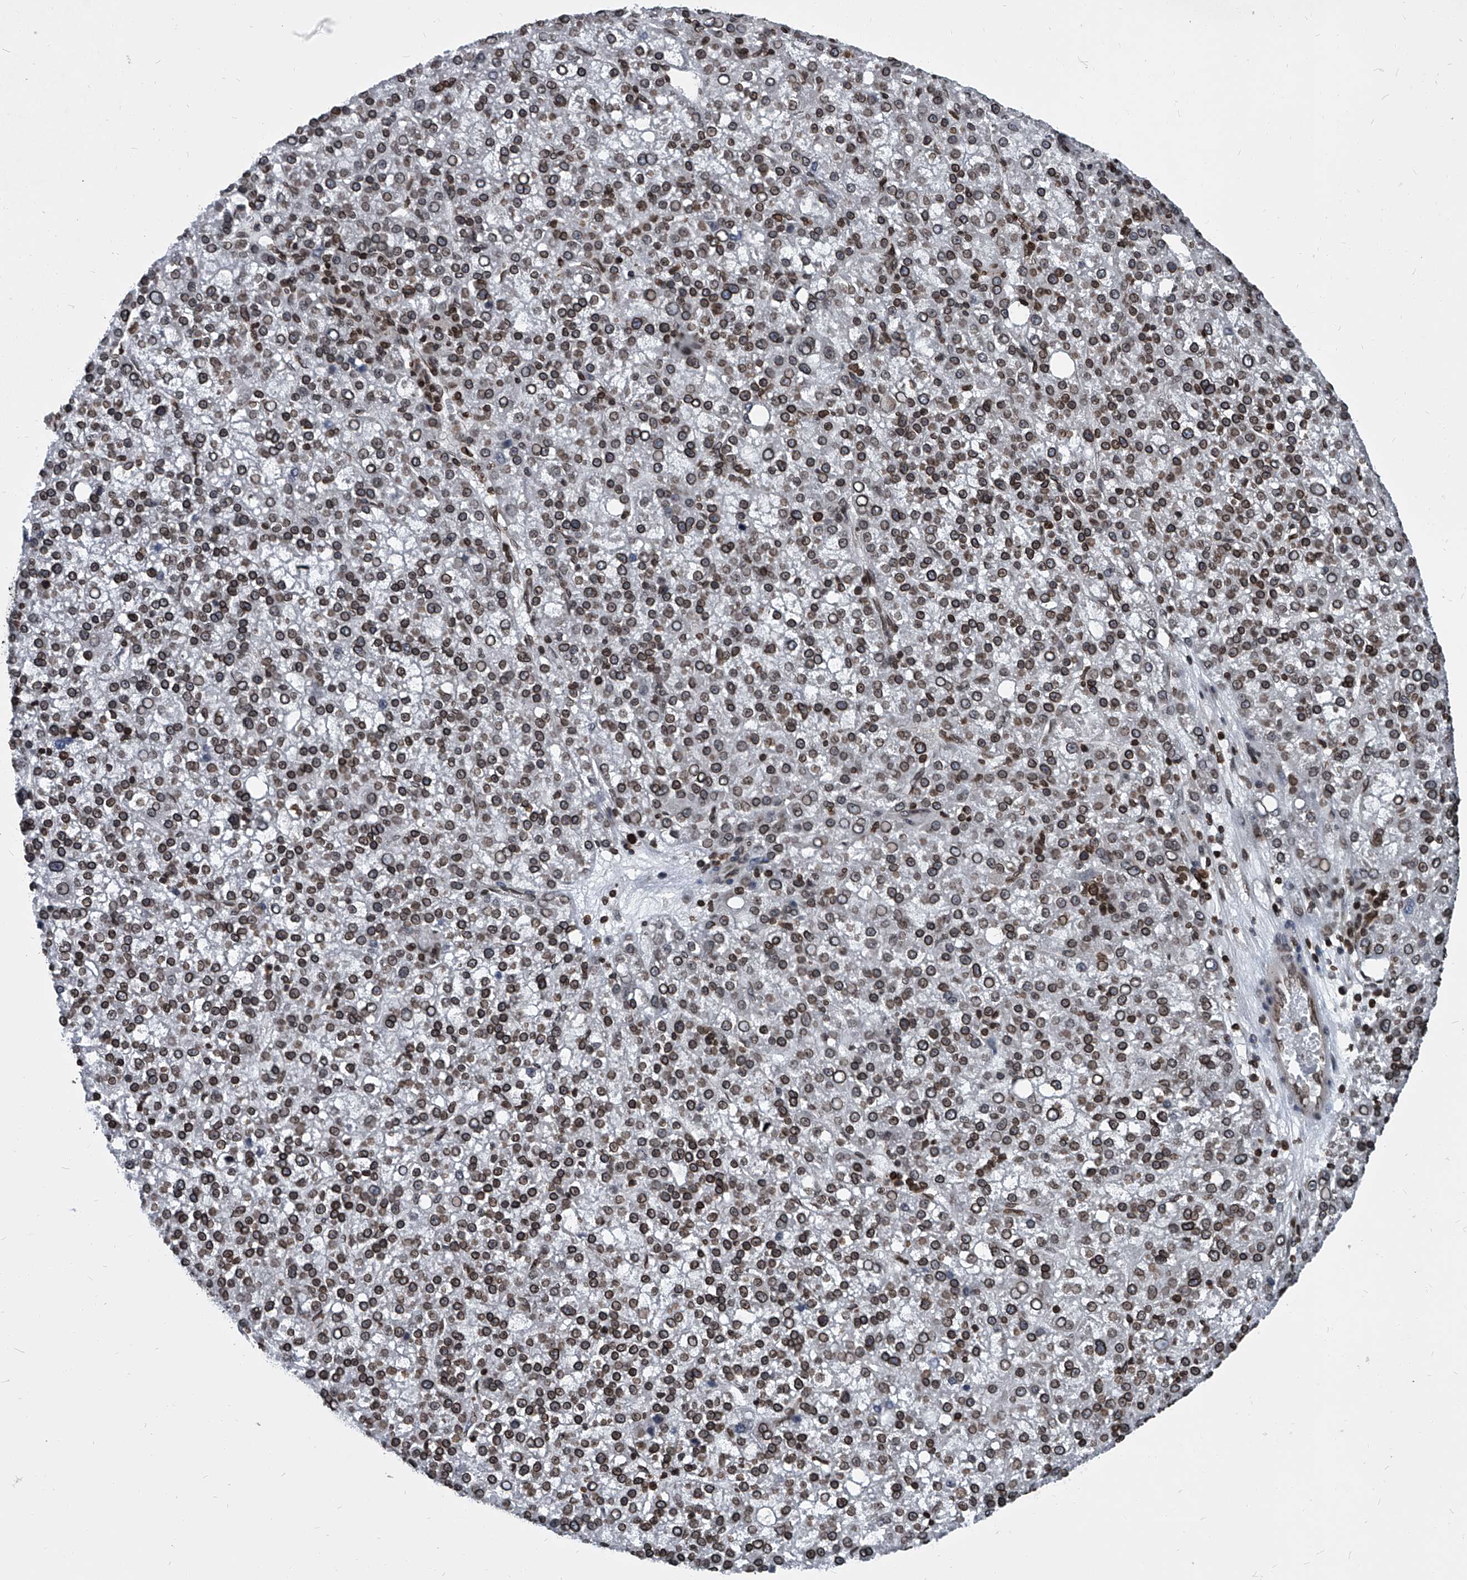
{"staining": {"intensity": "strong", "quantity": "25%-75%", "location": "cytoplasmic/membranous,nuclear"}, "tissue": "liver cancer", "cell_type": "Tumor cells", "image_type": "cancer", "snomed": [{"axis": "morphology", "description": "Carcinoma, Hepatocellular, NOS"}, {"axis": "topography", "description": "Liver"}], "caption": "Protein expression analysis of human liver cancer reveals strong cytoplasmic/membranous and nuclear staining in approximately 25%-75% of tumor cells. Nuclei are stained in blue.", "gene": "PHF20", "patient": {"sex": "female", "age": 58}}